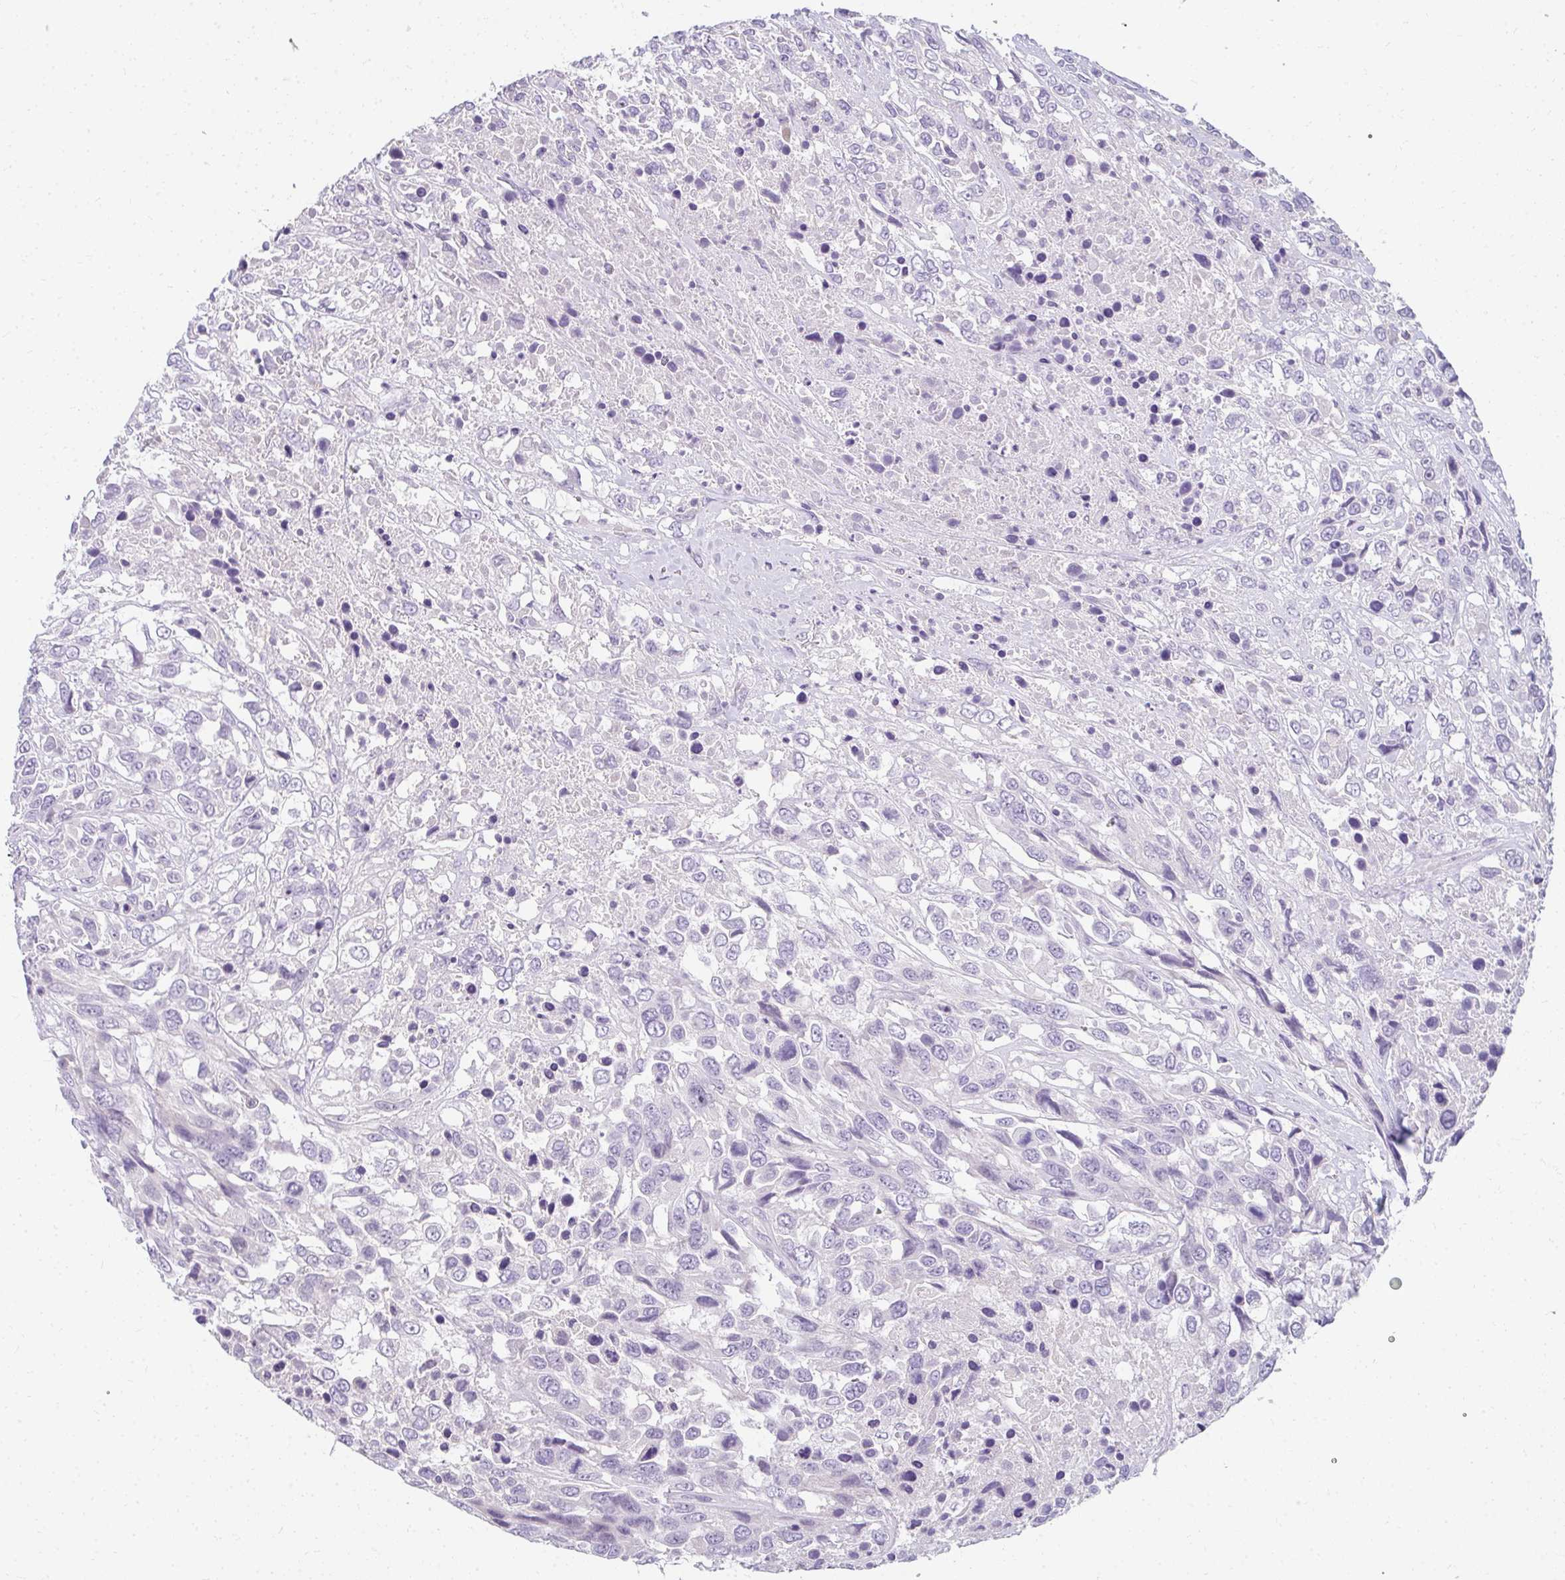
{"staining": {"intensity": "negative", "quantity": "none", "location": "none"}, "tissue": "urothelial cancer", "cell_type": "Tumor cells", "image_type": "cancer", "snomed": [{"axis": "morphology", "description": "Urothelial carcinoma, High grade"}, {"axis": "topography", "description": "Urinary bladder"}], "caption": "Immunohistochemistry (IHC) micrograph of human urothelial cancer stained for a protein (brown), which demonstrates no expression in tumor cells.", "gene": "PPP1R3G", "patient": {"sex": "female", "age": 70}}